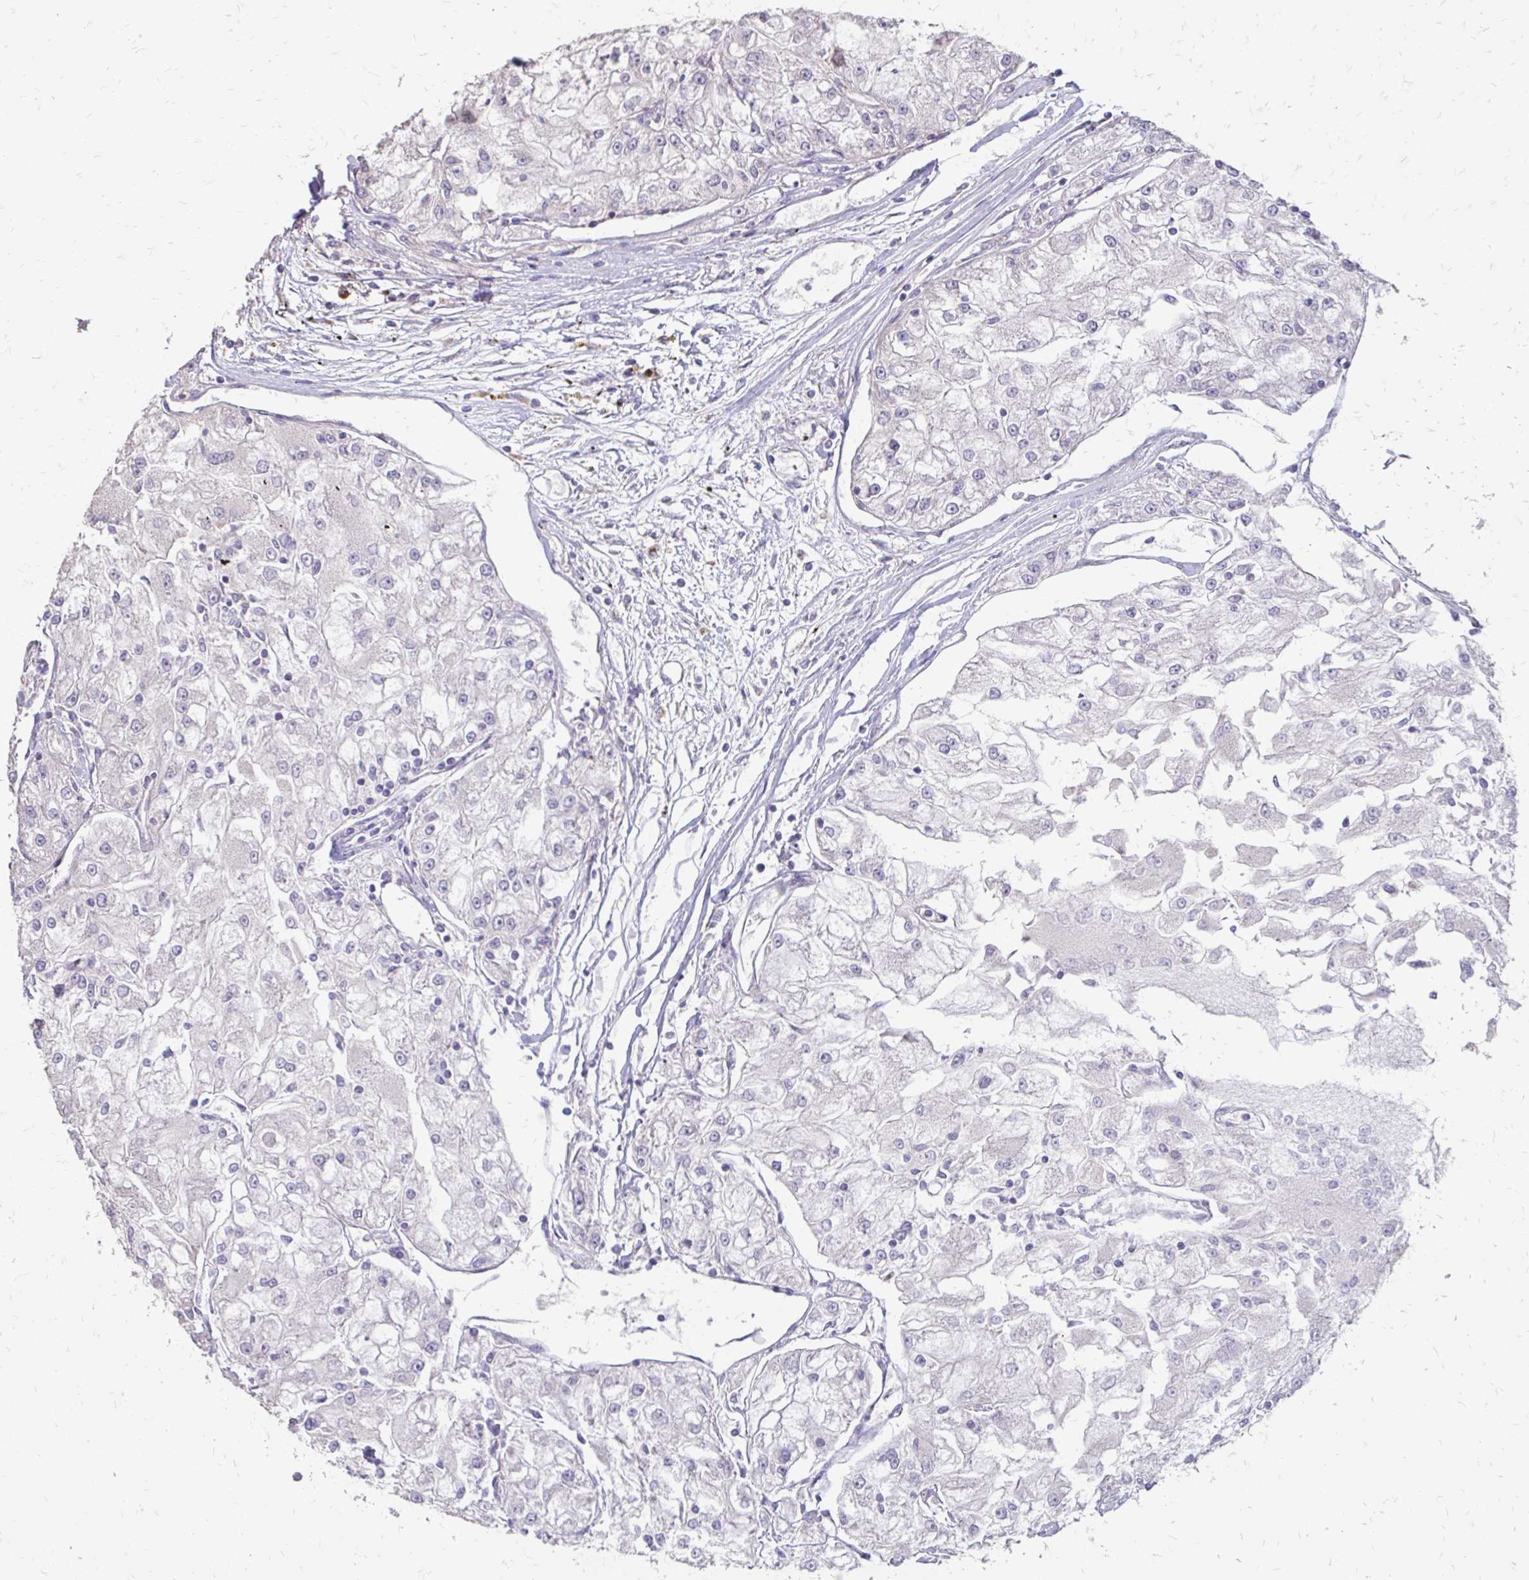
{"staining": {"intensity": "negative", "quantity": "none", "location": "none"}, "tissue": "renal cancer", "cell_type": "Tumor cells", "image_type": "cancer", "snomed": [{"axis": "morphology", "description": "Adenocarcinoma, NOS"}, {"axis": "topography", "description": "Kidney"}], "caption": "High power microscopy photomicrograph of an immunohistochemistry (IHC) micrograph of renal adenocarcinoma, revealing no significant expression in tumor cells.", "gene": "MYORG", "patient": {"sex": "female", "age": 72}}